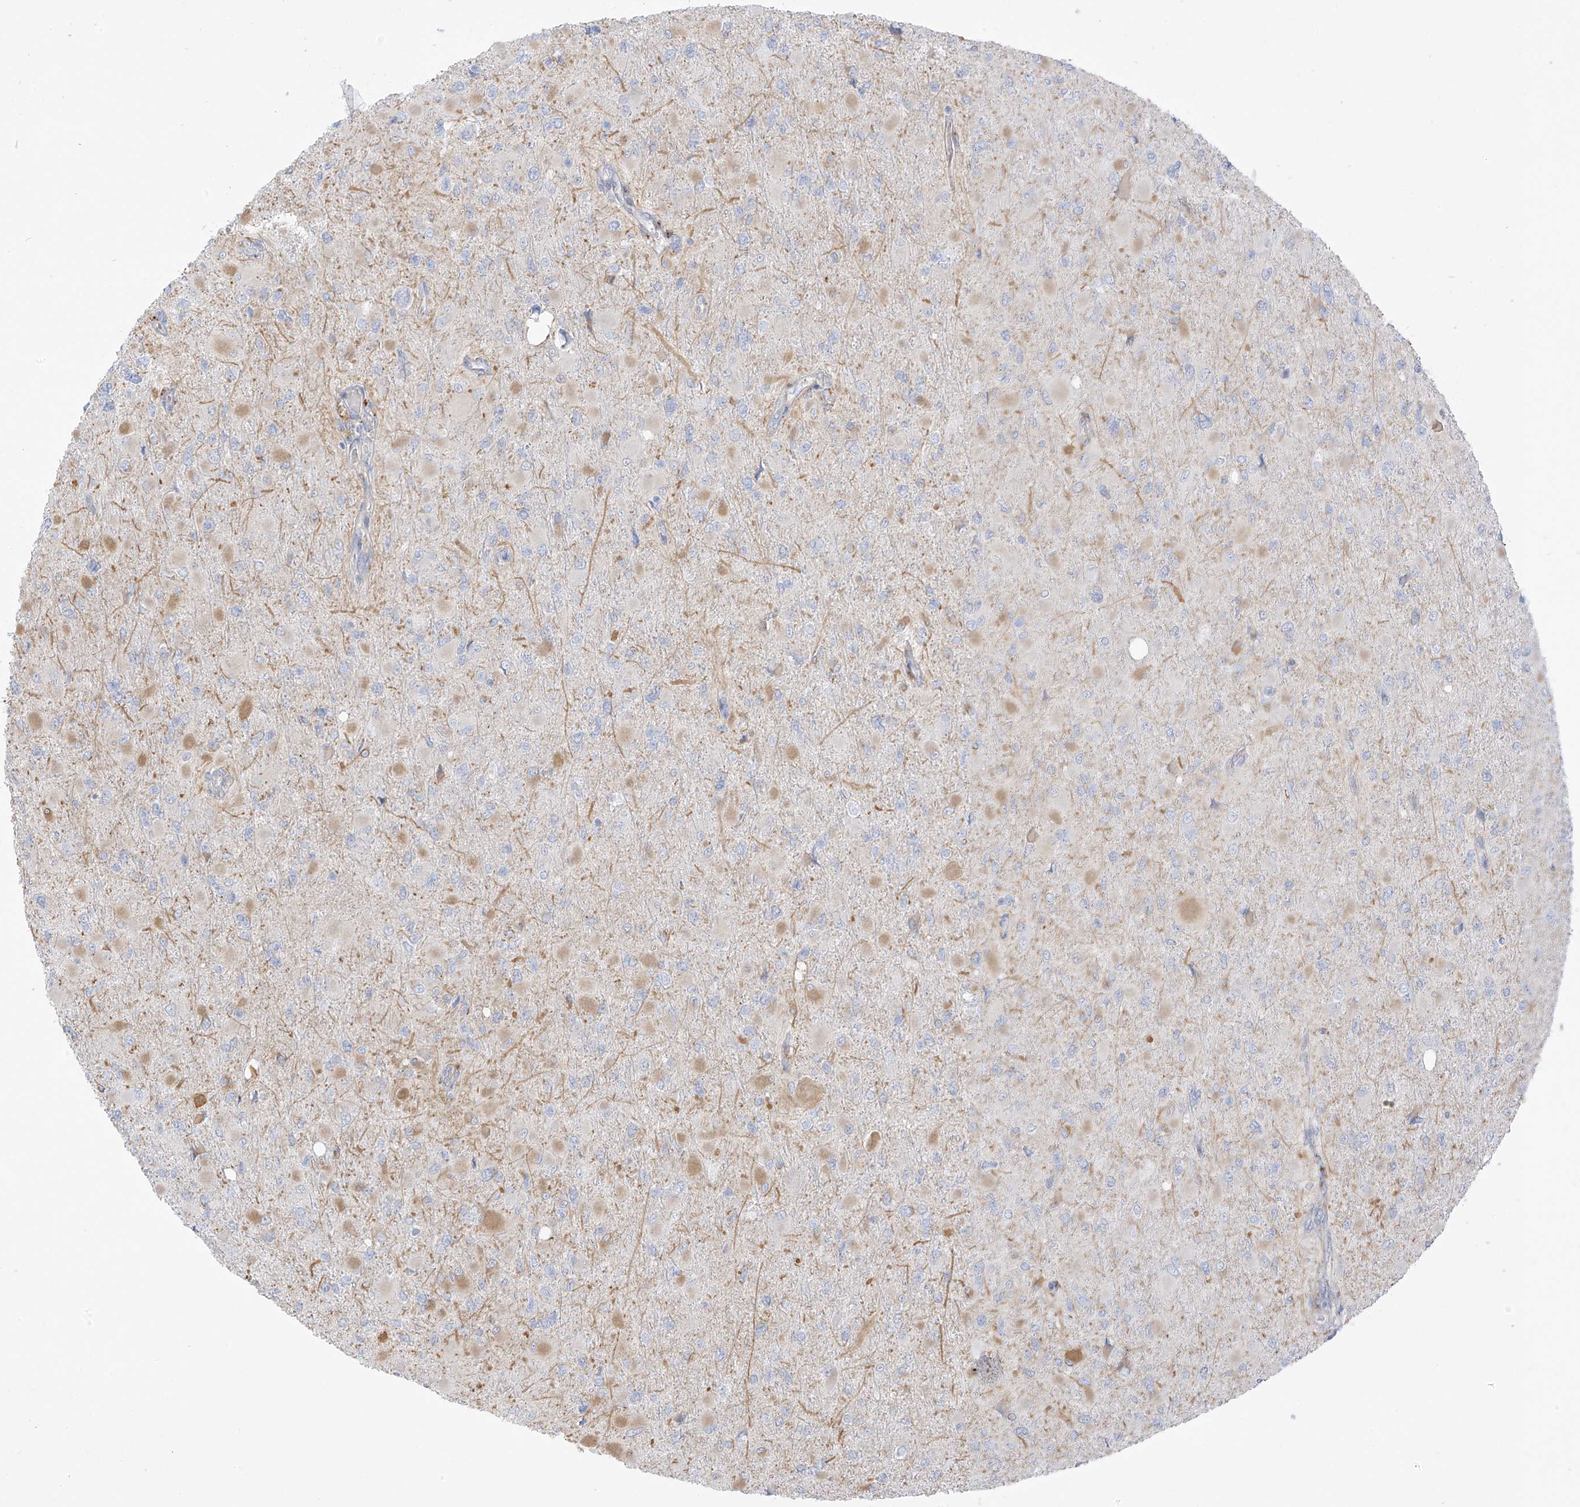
{"staining": {"intensity": "negative", "quantity": "none", "location": "none"}, "tissue": "glioma", "cell_type": "Tumor cells", "image_type": "cancer", "snomed": [{"axis": "morphology", "description": "Glioma, malignant, High grade"}, {"axis": "topography", "description": "Cerebral cortex"}], "caption": "Micrograph shows no protein staining in tumor cells of malignant glioma (high-grade) tissue.", "gene": "TAL2", "patient": {"sex": "female", "age": 36}}